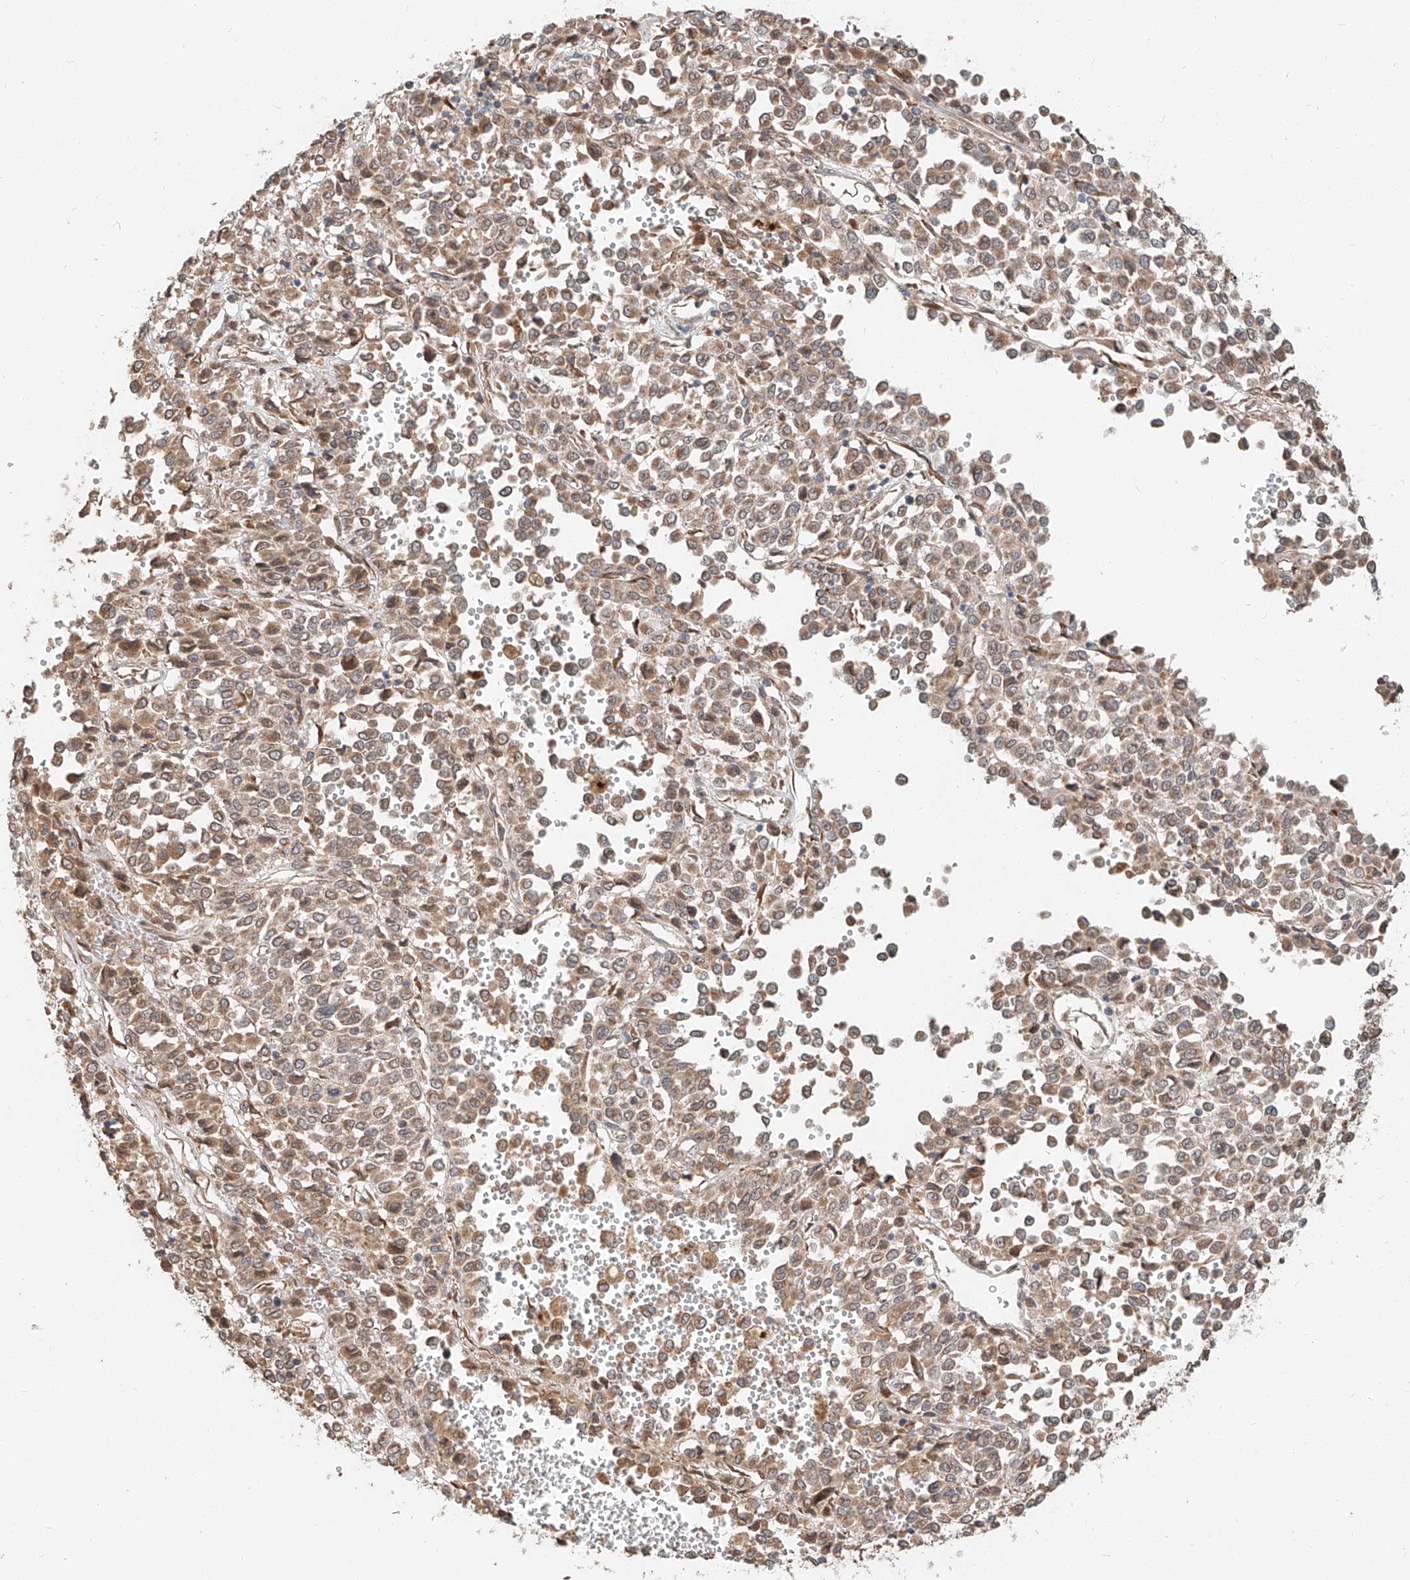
{"staining": {"intensity": "moderate", "quantity": ">75%", "location": "cytoplasmic/membranous"}, "tissue": "melanoma", "cell_type": "Tumor cells", "image_type": "cancer", "snomed": [{"axis": "morphology", "description": "Malignant melanoma, Metastatic site"}, {"axis": "topography", "description": "Pancreas"}], "caption": "Immunohistochemistry micrograph of neoplastic tissue: malignant melanoma (metastatic site) stained using immunohistochemistry exhibits medium levels of moderate protein expression localized specifically in the cytoplasmic/membranous of tumor cells, appearing as a cytoplasmic/membranous brown color.", "gene": "STX19", "patient": {"sex": "female", "age": 30}}